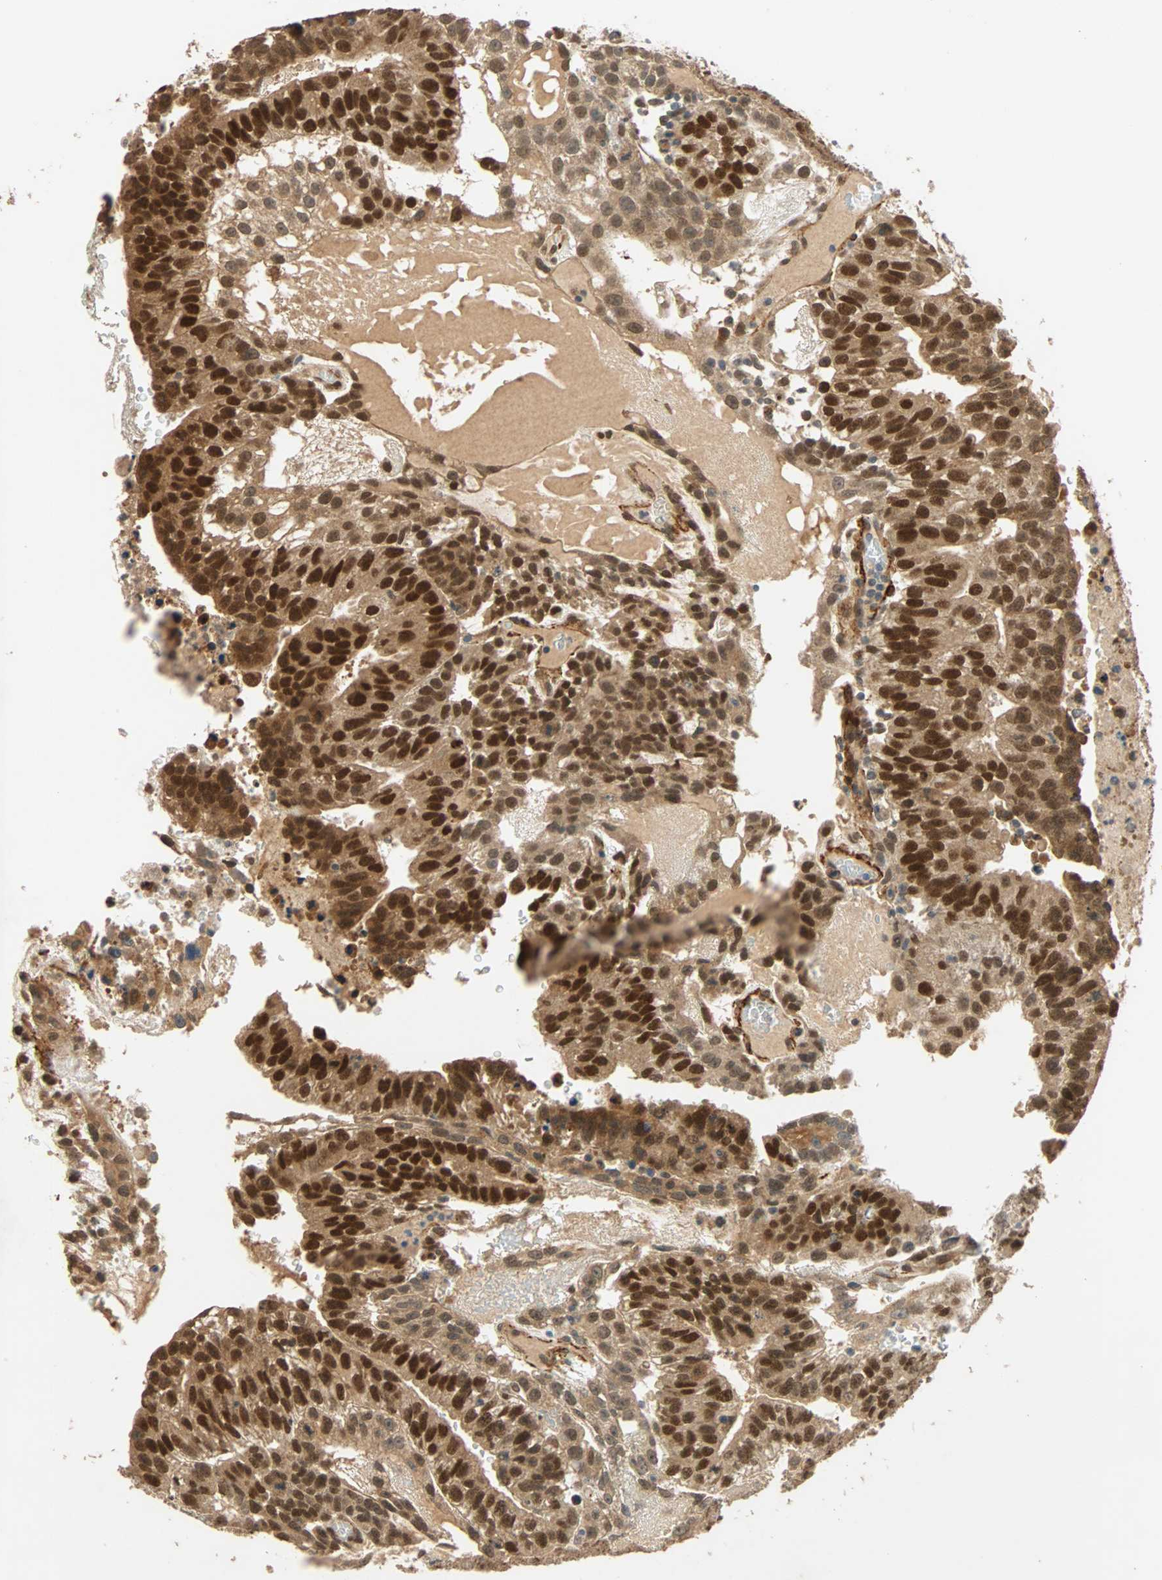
{"staining": {"intensity": "strong", "quantity": ">75%", "location": "cytoplasmic/membranous,nuclear"}, "tissue": "testis cancer", "cell_type": "Tumor cells", "image_type": "cancer", "snomed": [{"axis": "morphology", "description": "Seminoma, NOS"}, {"axis": "morphology", "description": "Carcinoma, Embryonal, NOS"}, {"axis": "topography", "description": "Testis"}], "caption": "Brown immunohistochemical staining in testis cancer displays strong cytoplasmic/membranous and nuclear expression in approximately >75% of tumor cells. The staining was performed using DAB to visualize the protein expression in brown, while the nuclei were stained in blue with hematoxylin (Magnification: 20x).", "gene": "QSER1", "patient": {"sex": "male", "age": 52}}